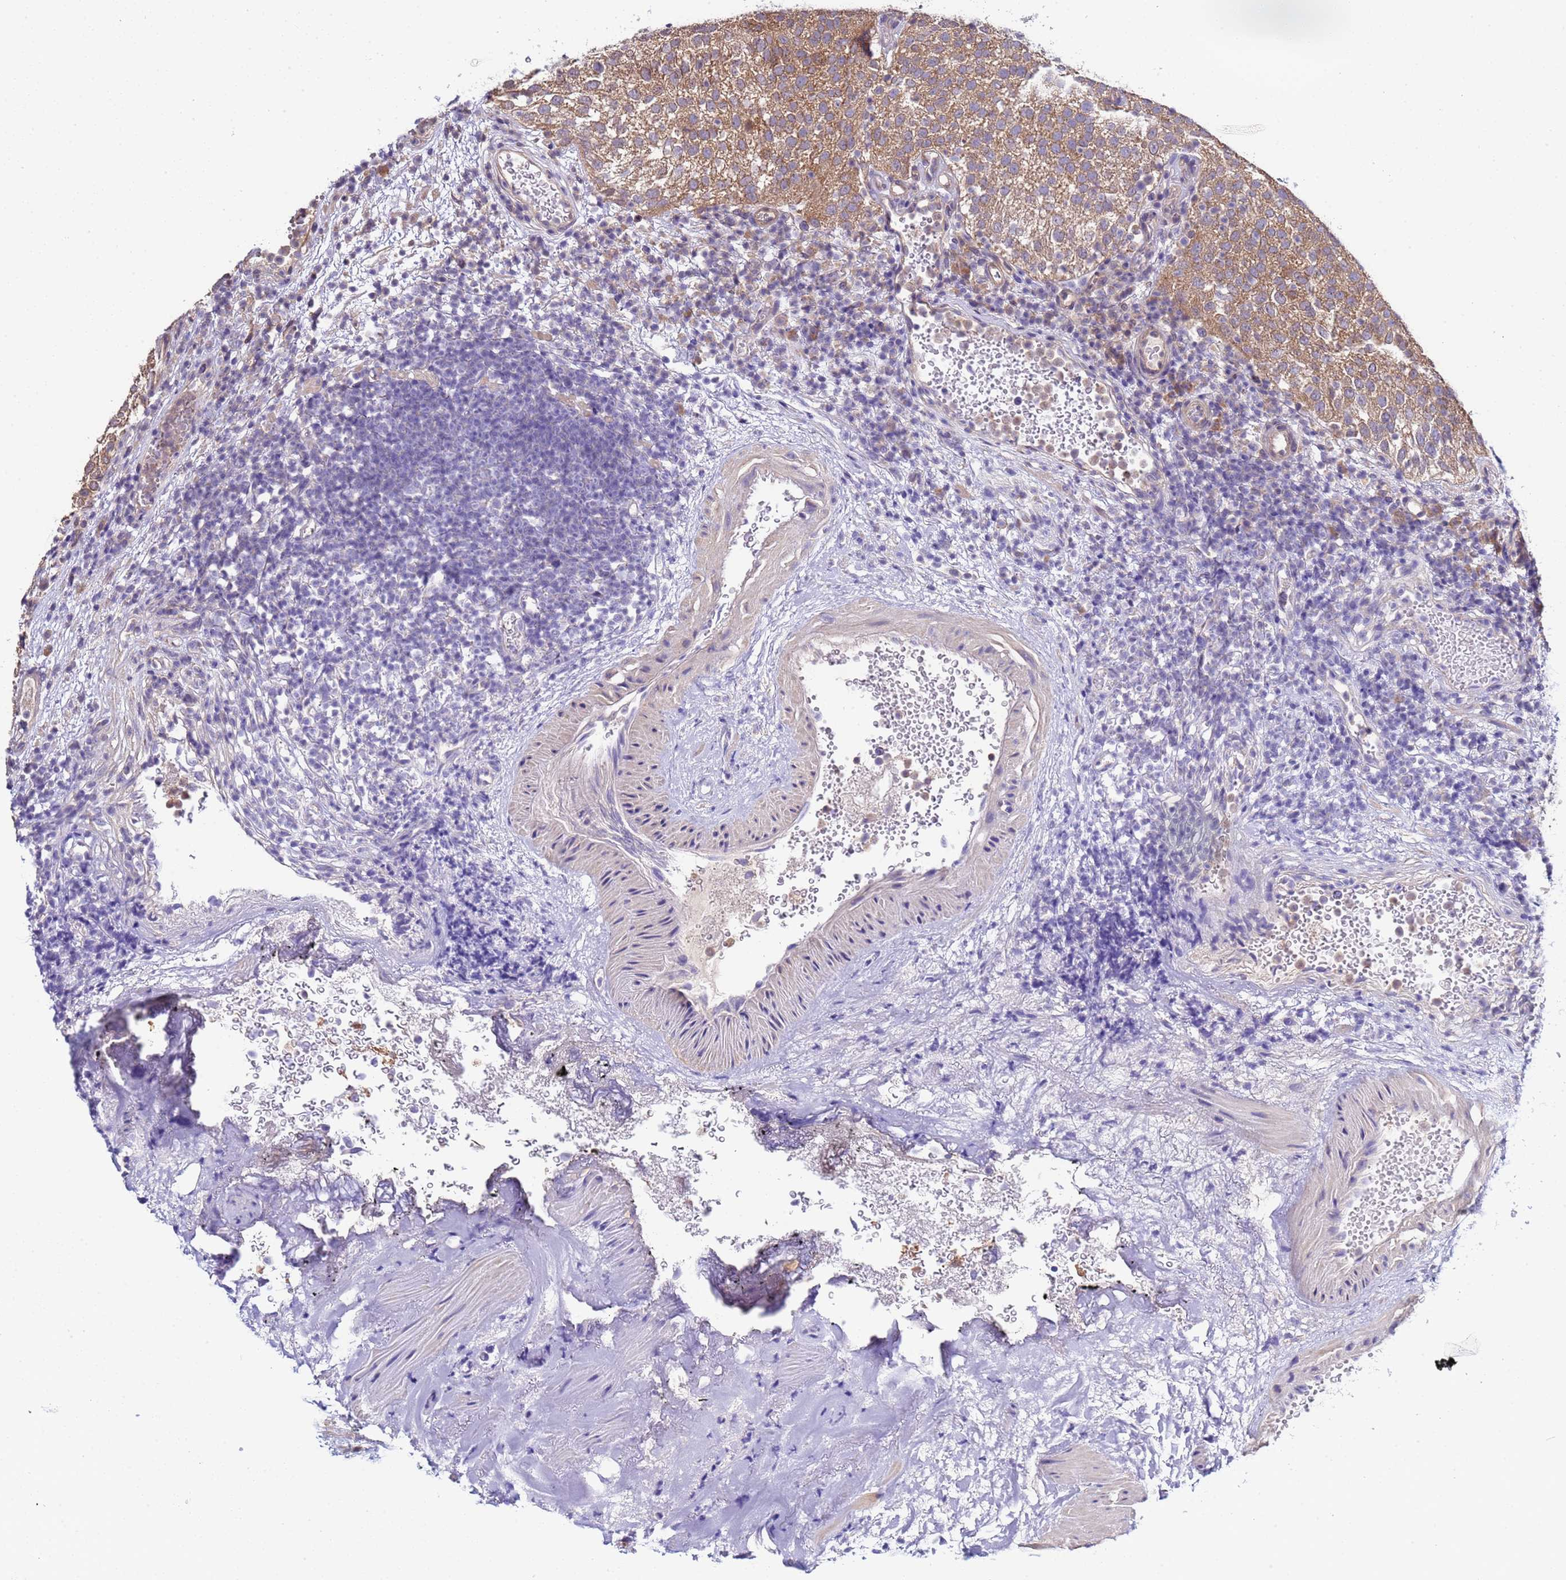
{"staining": {"intensity": "moderate", "quantity": ">75%", "location": "cytoplasmic/membranous"}, "tissue": "urothelial cancer", "cell_type": "Tumor cells", "image_type": "cancer", "snomed": [{"axis": "morphology", "description": "Urothelial carcinoma, Low grade"}, {"axis": "topography", "description": "Urinary bladder"}], "caption": "Immunohistochemistry (IHC) histopathology image of neoplastic tissue: low-grade urothelial carcinoma stained using immunohistochemistry (IHC) reveals medium levels of moderate protein expression localized specifically in the cytoplasmic/membranous of tumor cells, appearing as a cytoplasmic/membranous brown color.", "gene": "ELMOD2", "patient": {"sex": "male", "age": 78}}